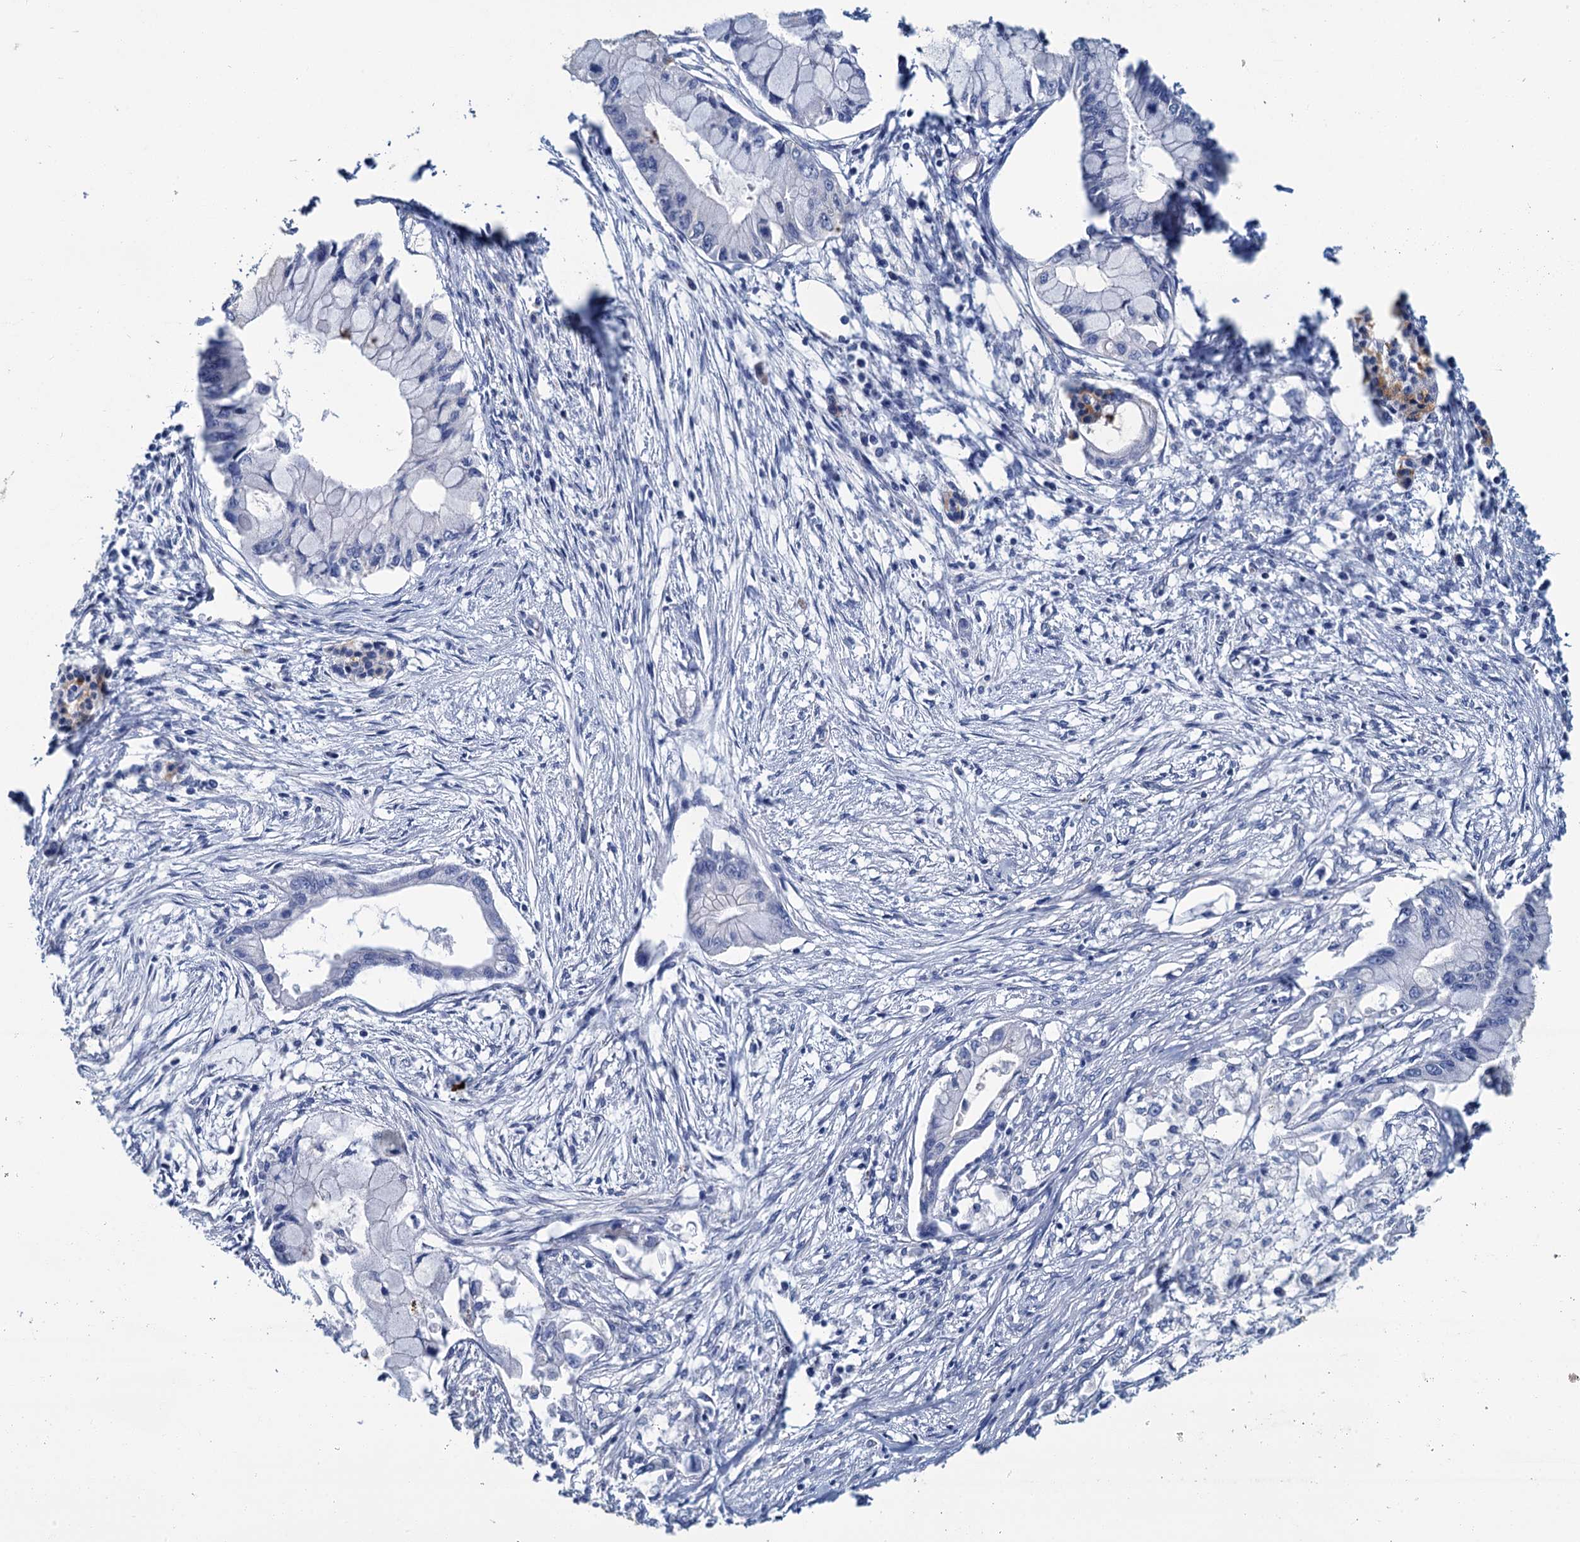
{"staining": {"intensity": "negative", "quantity": "none", "location": "none"}, "tissue": "pancreatic cancer", "cell_type": "Tumor cells", "image_type": "cancer", "snomed": [{"axis": "morphology", "description": "Adenocarcinoma, NOS"}, {"axis": "topography", "description": "Pancreas"}], "caption": "This is an IHC image of adenocarcinoma (pancreatic). There is no staining in tumor cells.", "gene": "SNCB", "patient": {"sex": "male", "age": 48}}